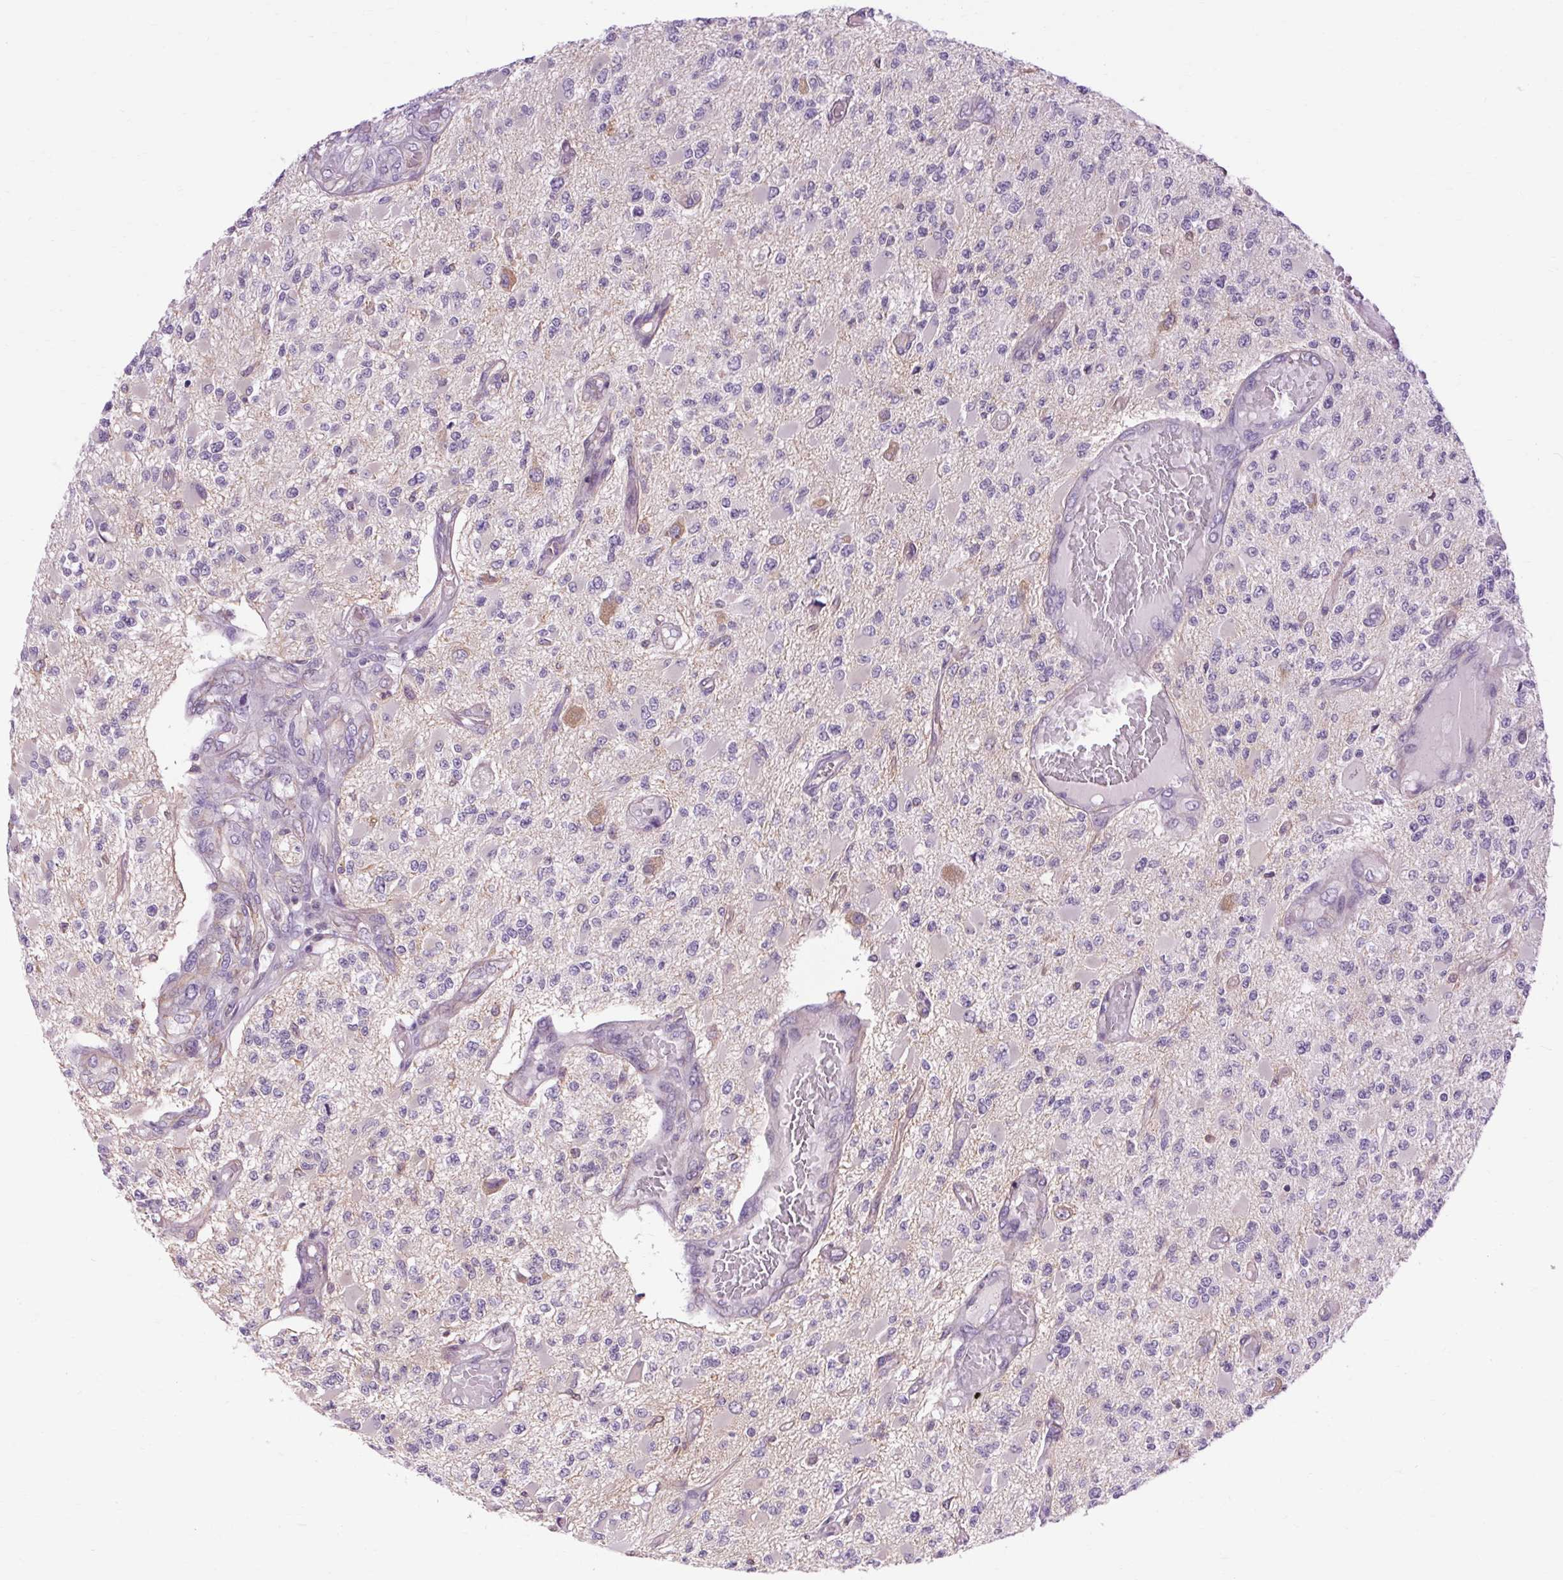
{"staining": {"intensity": "negative", "quantity": "none", "location": "none"}, "tissue": "glioma", "cell_type": "Tumor cells", "image_type": "cancer", "snomed": [{"axis": "morphology", "description": "Glioma, malignant, High grade"}, {"axis": "topography", "description": "Brain"}], "caption": "The immunohistochemistry photomicrograph has no significant expression in tumor cells of glioma tissue. The staining is performed using DAB (3,3'-diaminobenzidine) brown chromogen with nuclei counter-stained in using hematoxylin.", "gene": "TM6SF1", "patient": {"sex": "female", "age": 63}}